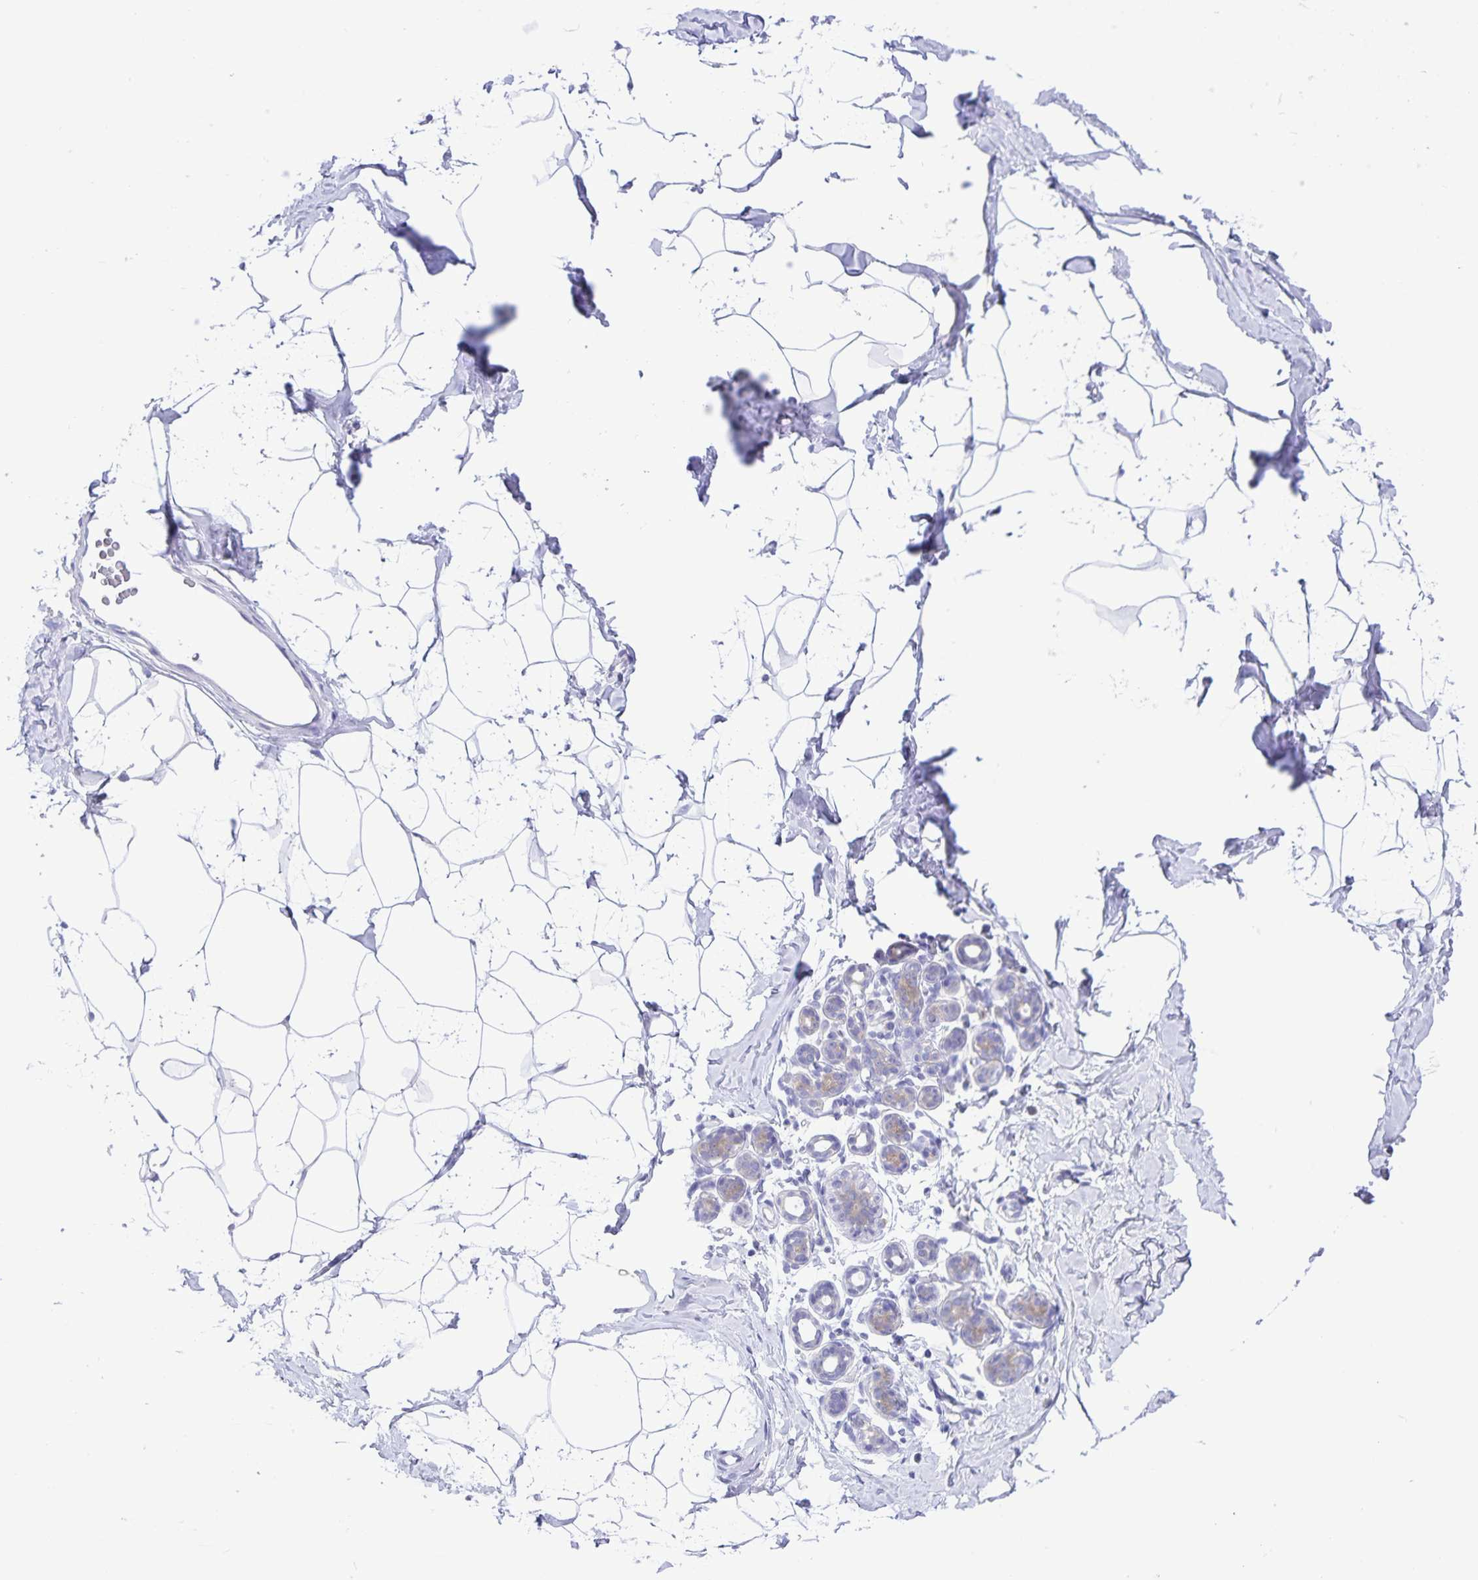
{"staining": {"intensity": "negative", "quantity": "none", "location": "none"}, "tissue": "breast", "cell_type": "Adipocytes", "image_type": "normal", "snomed": [{"axis": "morphology", "description": "Normal tissue, NOS"}, {"axis": "topography", "description": "Breast"}], "caption": "High magnification brightfield microscopy of normal breast stained with DAB (3,3'-diaminobenzidine) (brown) and counterstained with hematoxylin (blue): adipocytes show no significant staining. The staining is performed using DAB brown chromogen with nuclei counter-stained in using hematoxylin.", "gene": "CAPSL", "patient": {"sex": "female", "age": 32}}